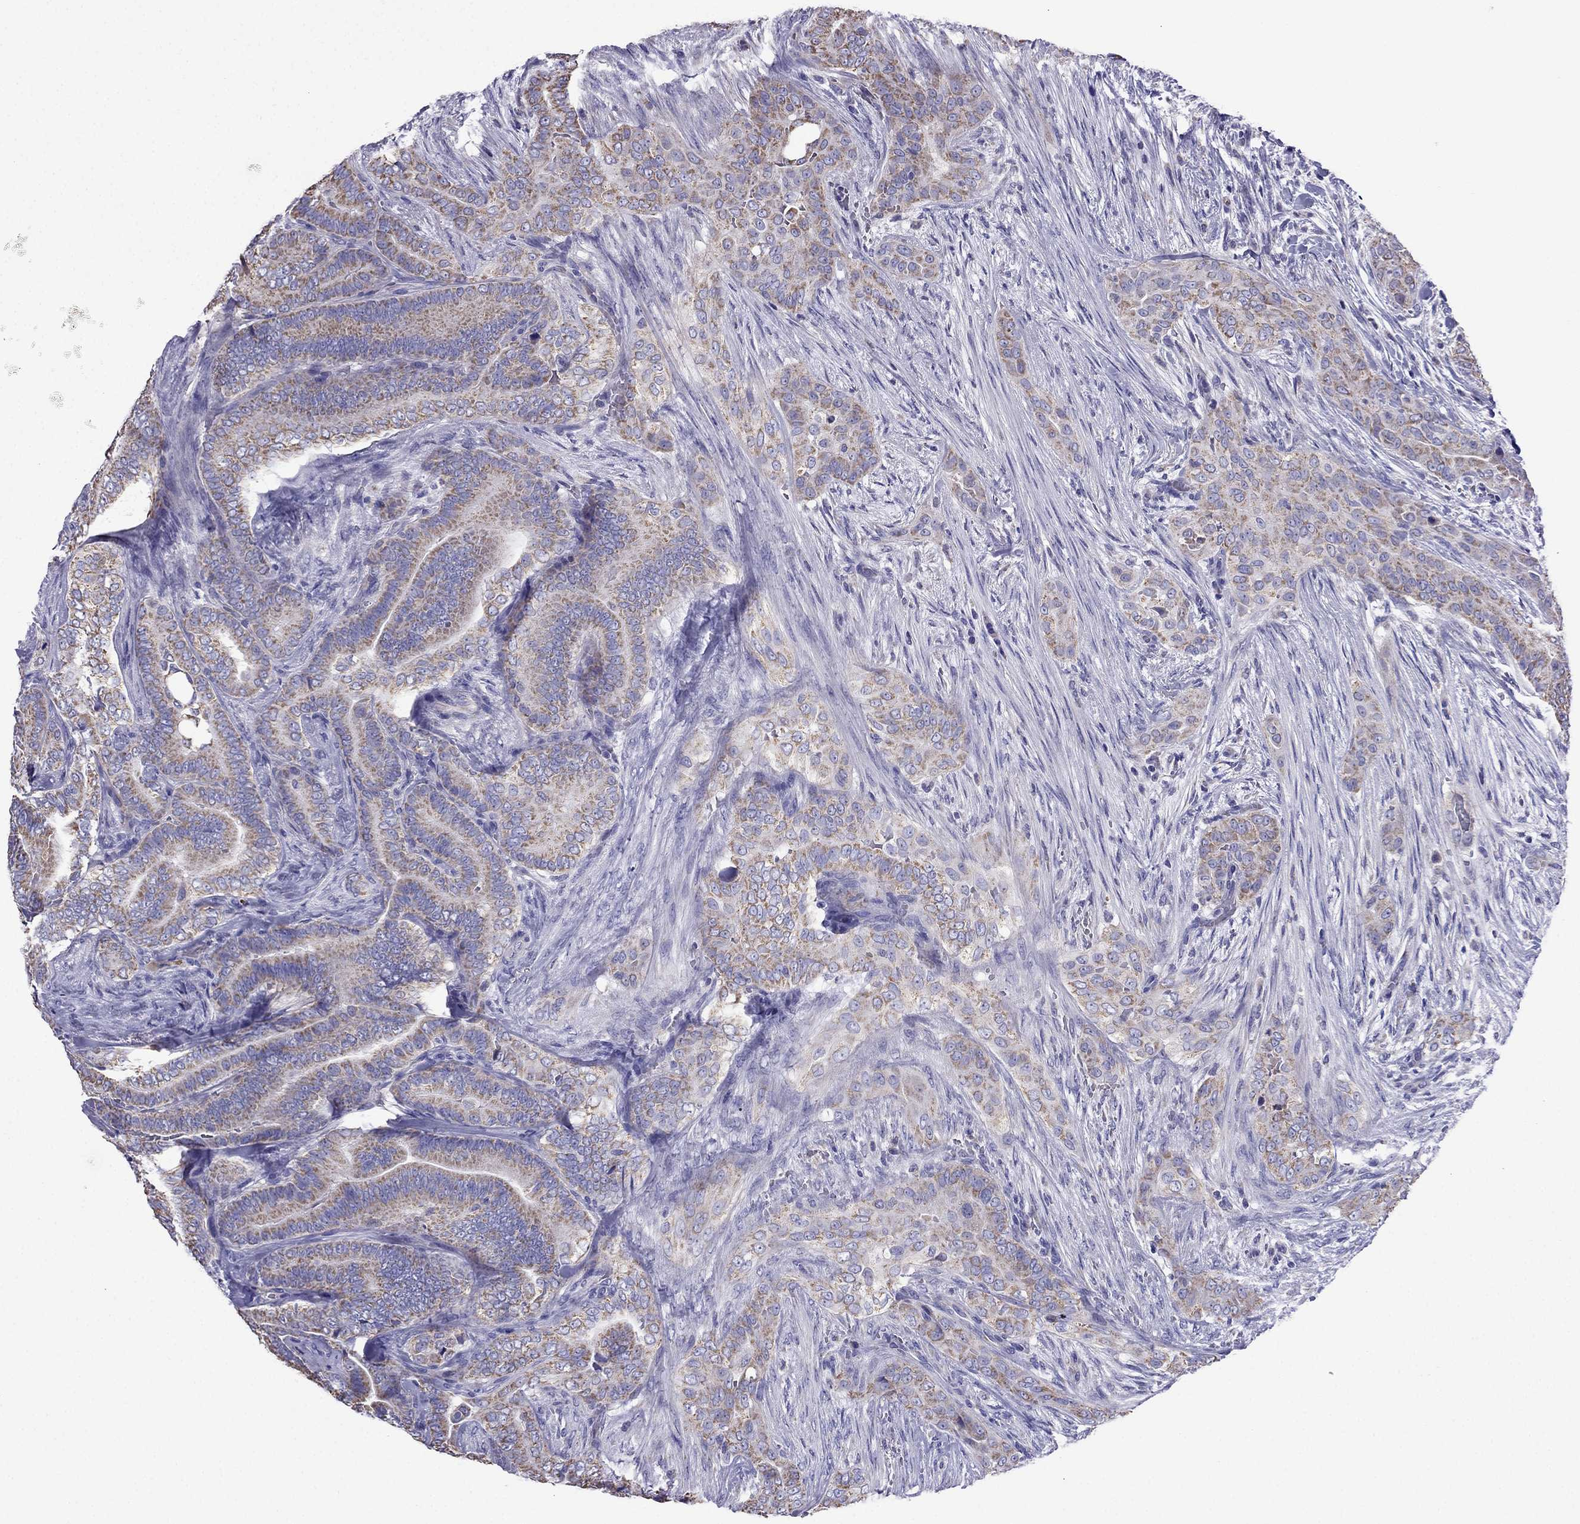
{"staining": {"intensity": "weak", "quantity": ">75%", "location": "cytoplasmic/membranous"}, "tissue": "thyroid cancer", "cell_type": "Tumor cells", "image_type": "cancer", "snomed": [{"axis": "morphology", "description": "Papillary adenocarcinoma, NOS"}, {"axis": "topography", "description": "Thyroid gland"}], "caption": "DAB (3,3'-diaminobenzidine) immunohistochemical staining of thyroid papillary adenocarcinoma reveals weak cytoplasmic/membranous protein staining in approximately >75% of tumor cells.", "gene": "DSC1", "patient": {"sex": "male", "age": 61}}